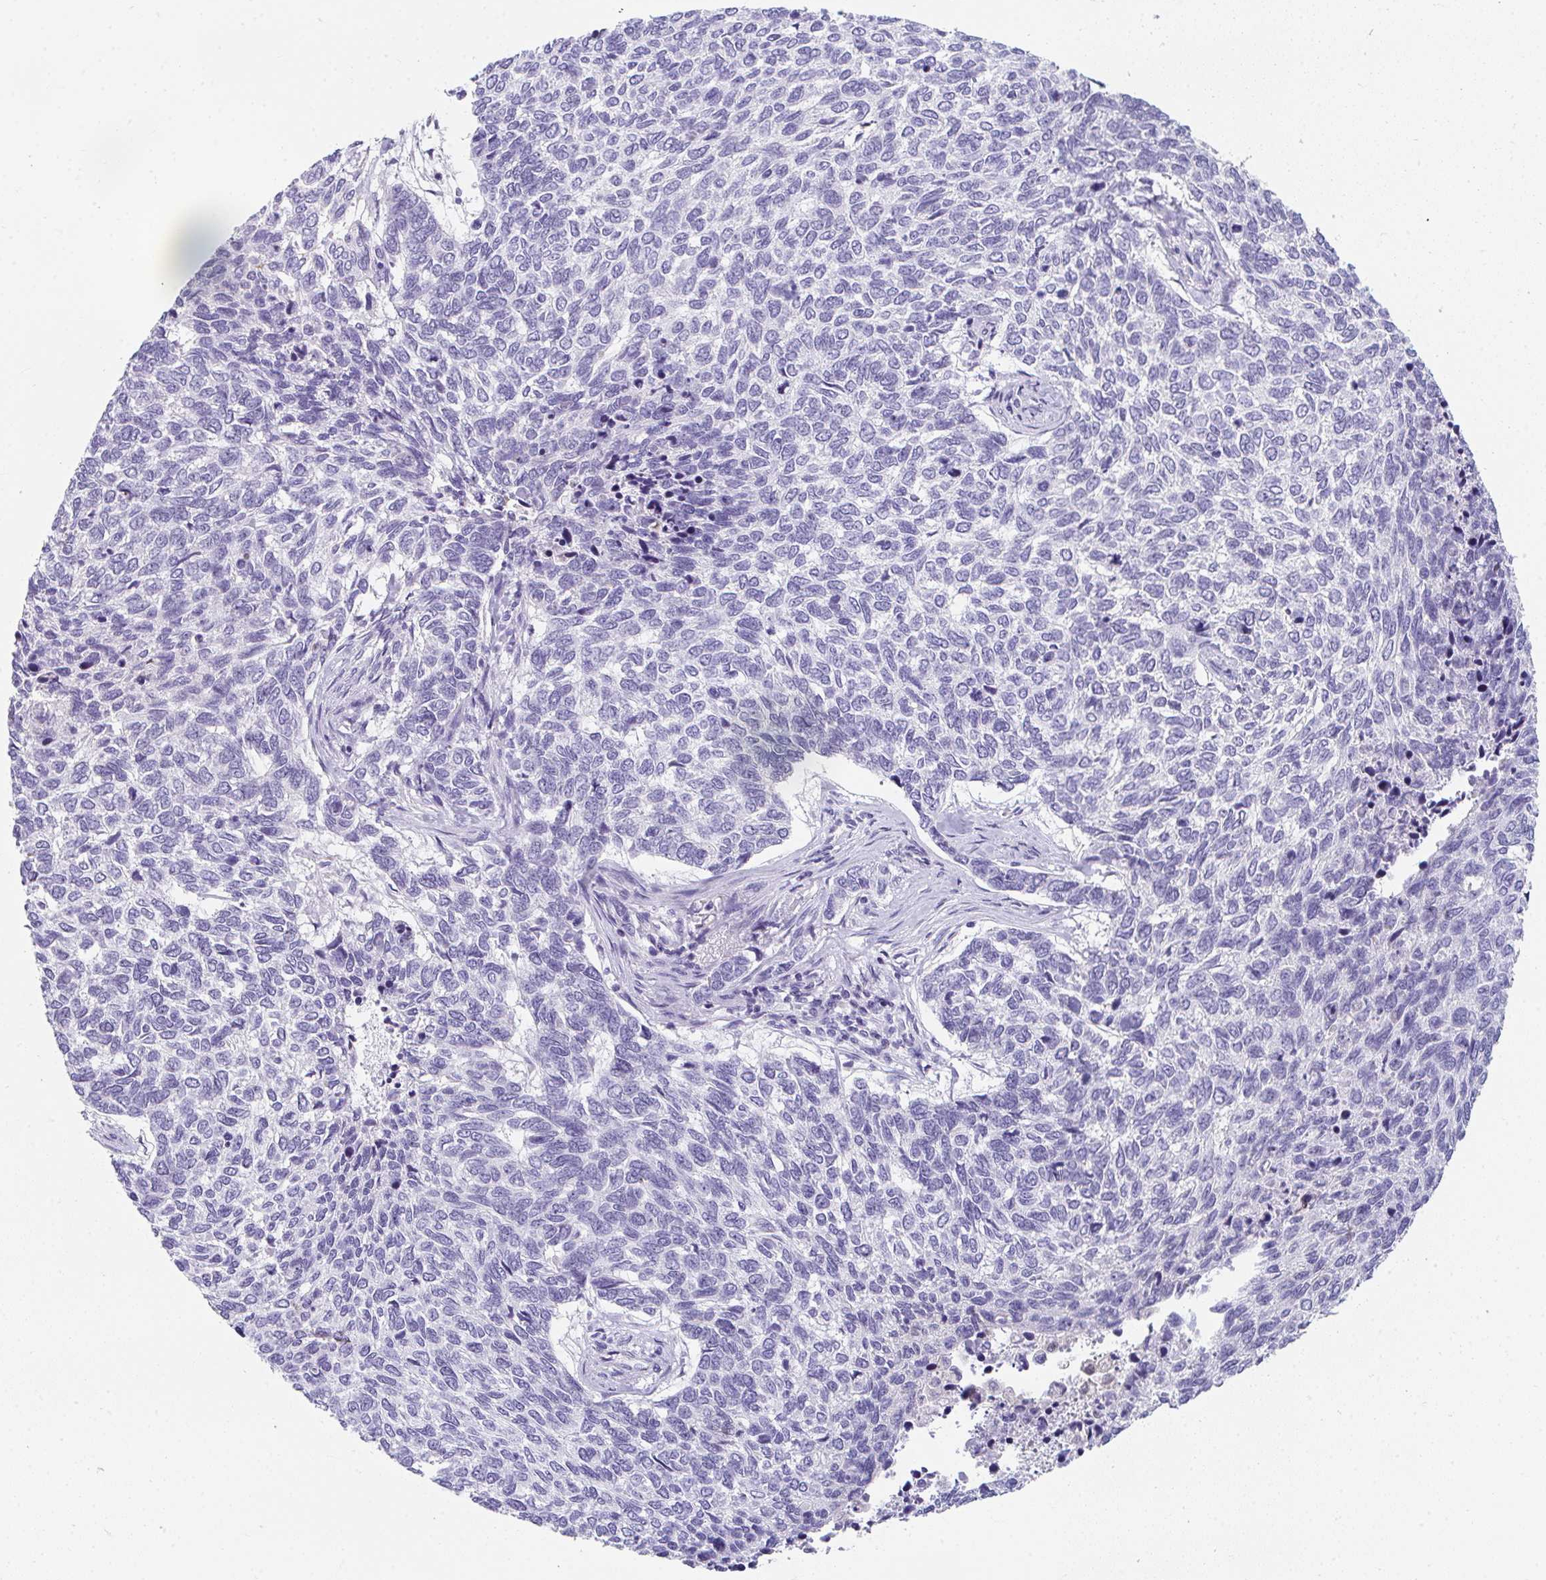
{"staining": {"intensity": "negative", "quantity": "none", "location": "none"}, "tissue": "skin cancer", "cell_type": "Tumor cells", "image_type": "cancer", "snomed": [{"axis": "morphology", "description": "Basal cell carcinoma"}, {"axis": "topography", "description": "Skin"}], "caption": "This is a histopathology image of IHC staining of skin cancer, which shows no expression in tumor cells.", "gene": "TTC30B", "patient": {"sex": "female", "age": 65}}